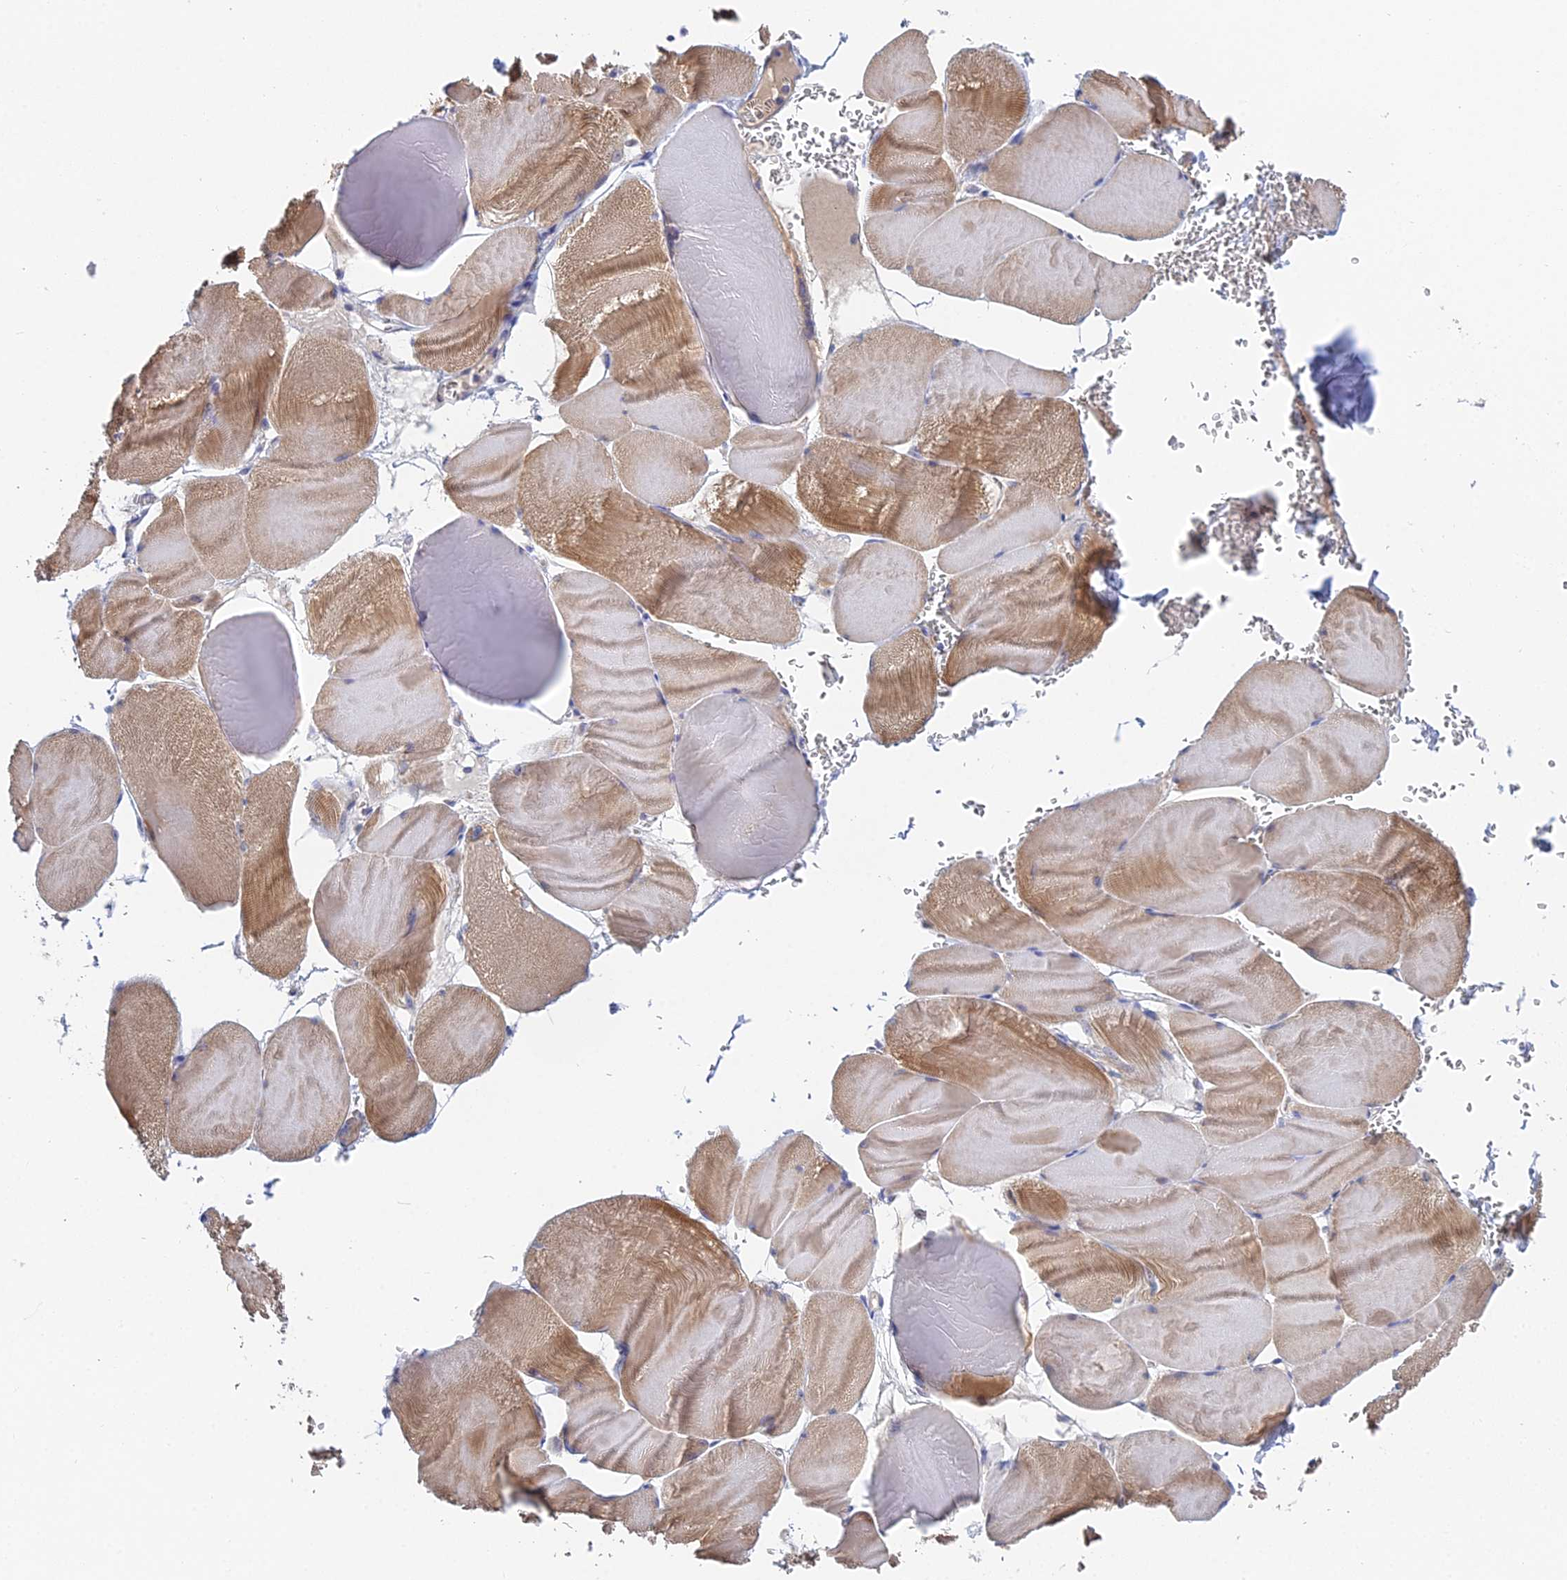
{"staining": {"intensity": "moderate", "quantity": ">75%", "location": "cytoplasmic/membranous"}, "tissue": "skeletal muscle", "cell_type": "Myocytes", "image_type": "normal", "snomed": [{"axis": "morphology", "description": "Normal tissue, NOS"}, {"axis": "morphology", "description": "Basal cell carcinoma"}, {"axis": "topography", "description": "Skeletal muscle"}], "caption": "A photomicrograph of human skeletal muscle stained for a protein exhibits moderate cytoplasmic/membranous brown staining in myocytes. (DAB IHC, brown staining for protein, blue staining for nuclei).", "gene": "DNAH14", "patient": {"sex": "female", "age": 64}}